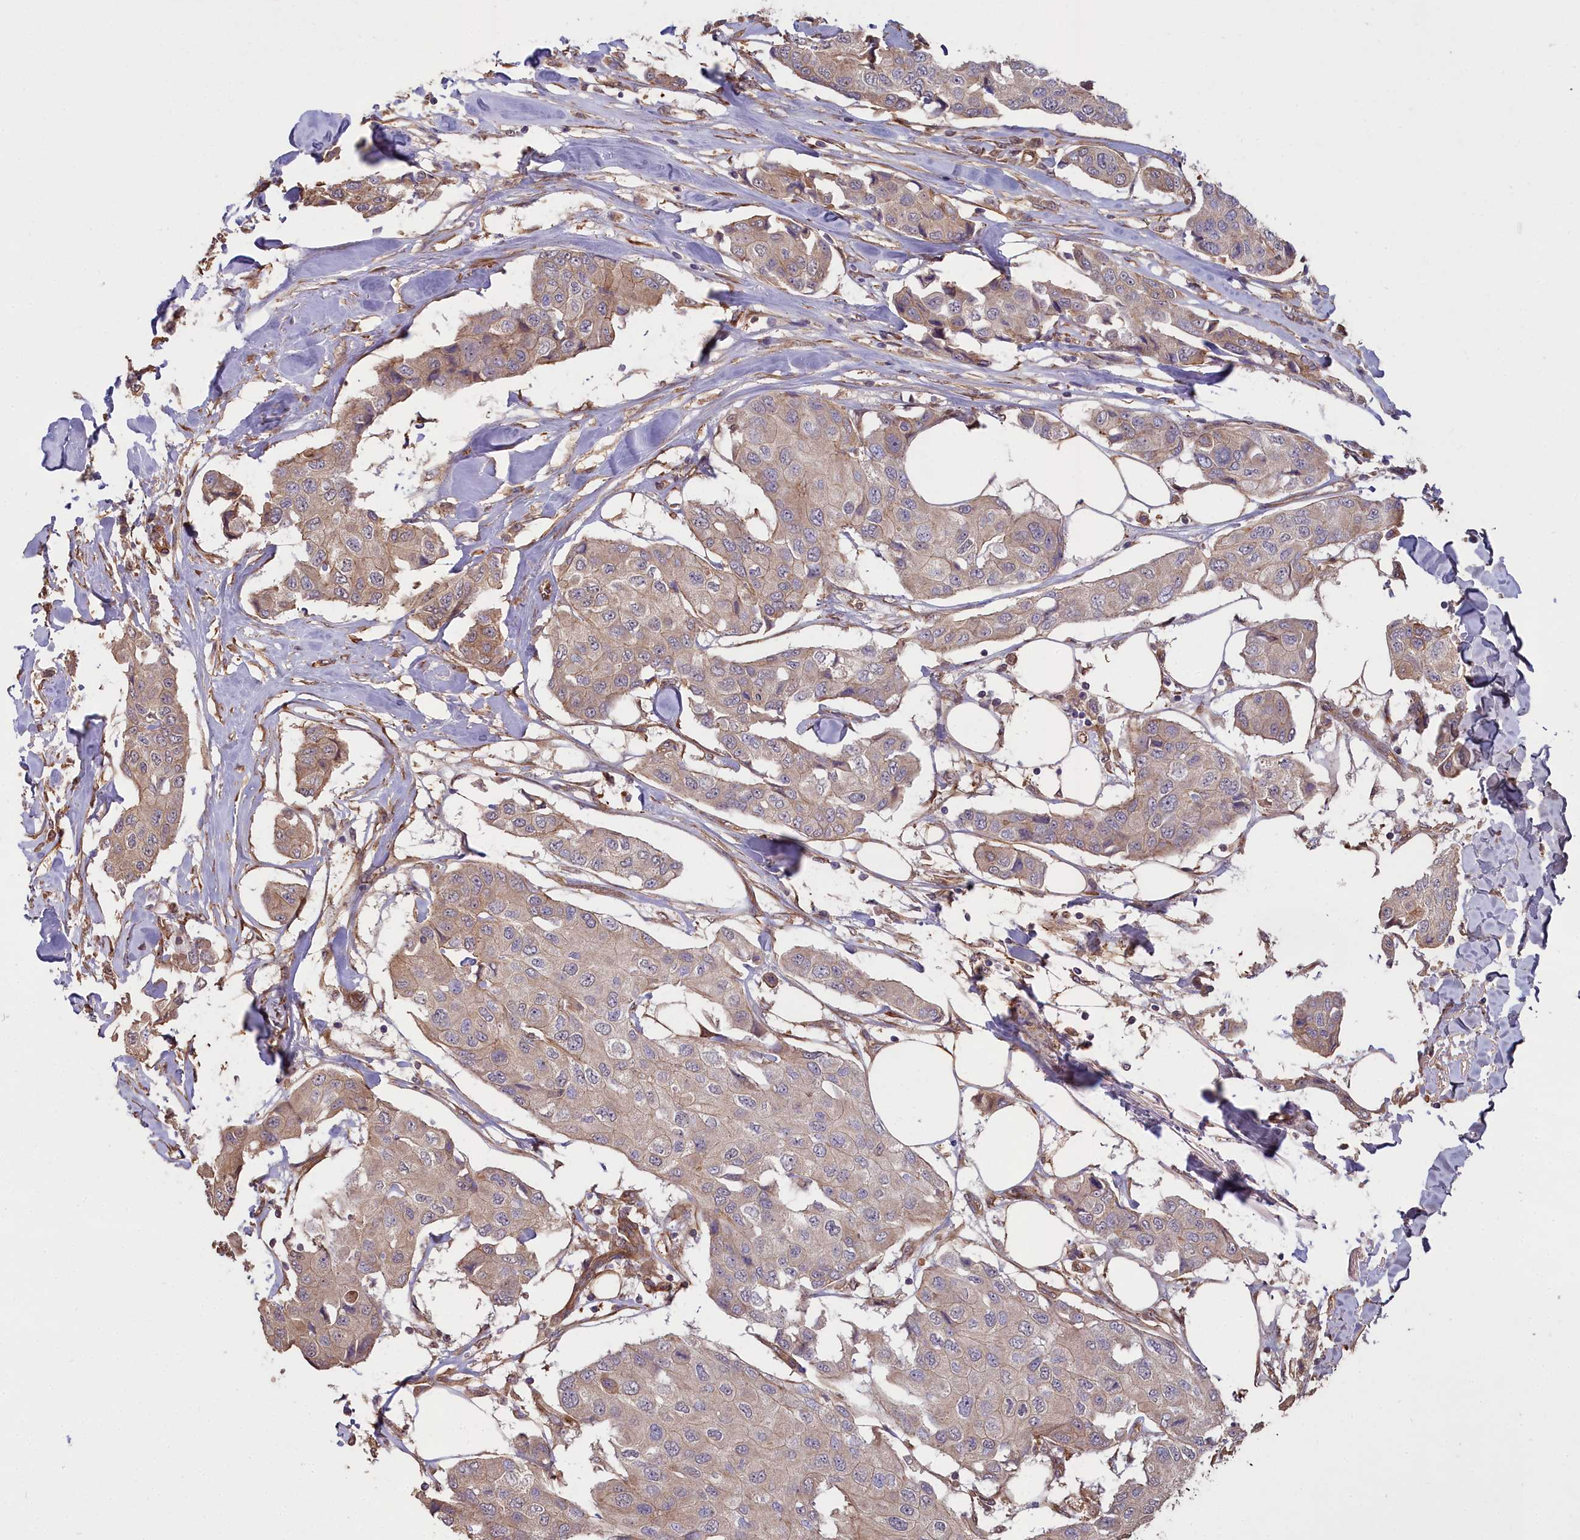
{"staining": {"intensity": "moderate", "quantity": "<25%", "location": "cytoplasmic/membranous"}, "tissue": "breast cancer", "cell_type": "Tumor cells", "image_type": "cancer", "snomed": [{"axis": "morphology", "description": "Duct carcinoma"}, {"axis": "topography", "description": "Breast"}], "caption": "This is an image of immunohistochemistry staining of infiltrating ductal carcinoma (breast), which shows moderate positivity in the cytoplasmic/membranous of tumor cells.", "gene": "ATP6V0A2", "patient": {"sex": "female", "age": 80}}